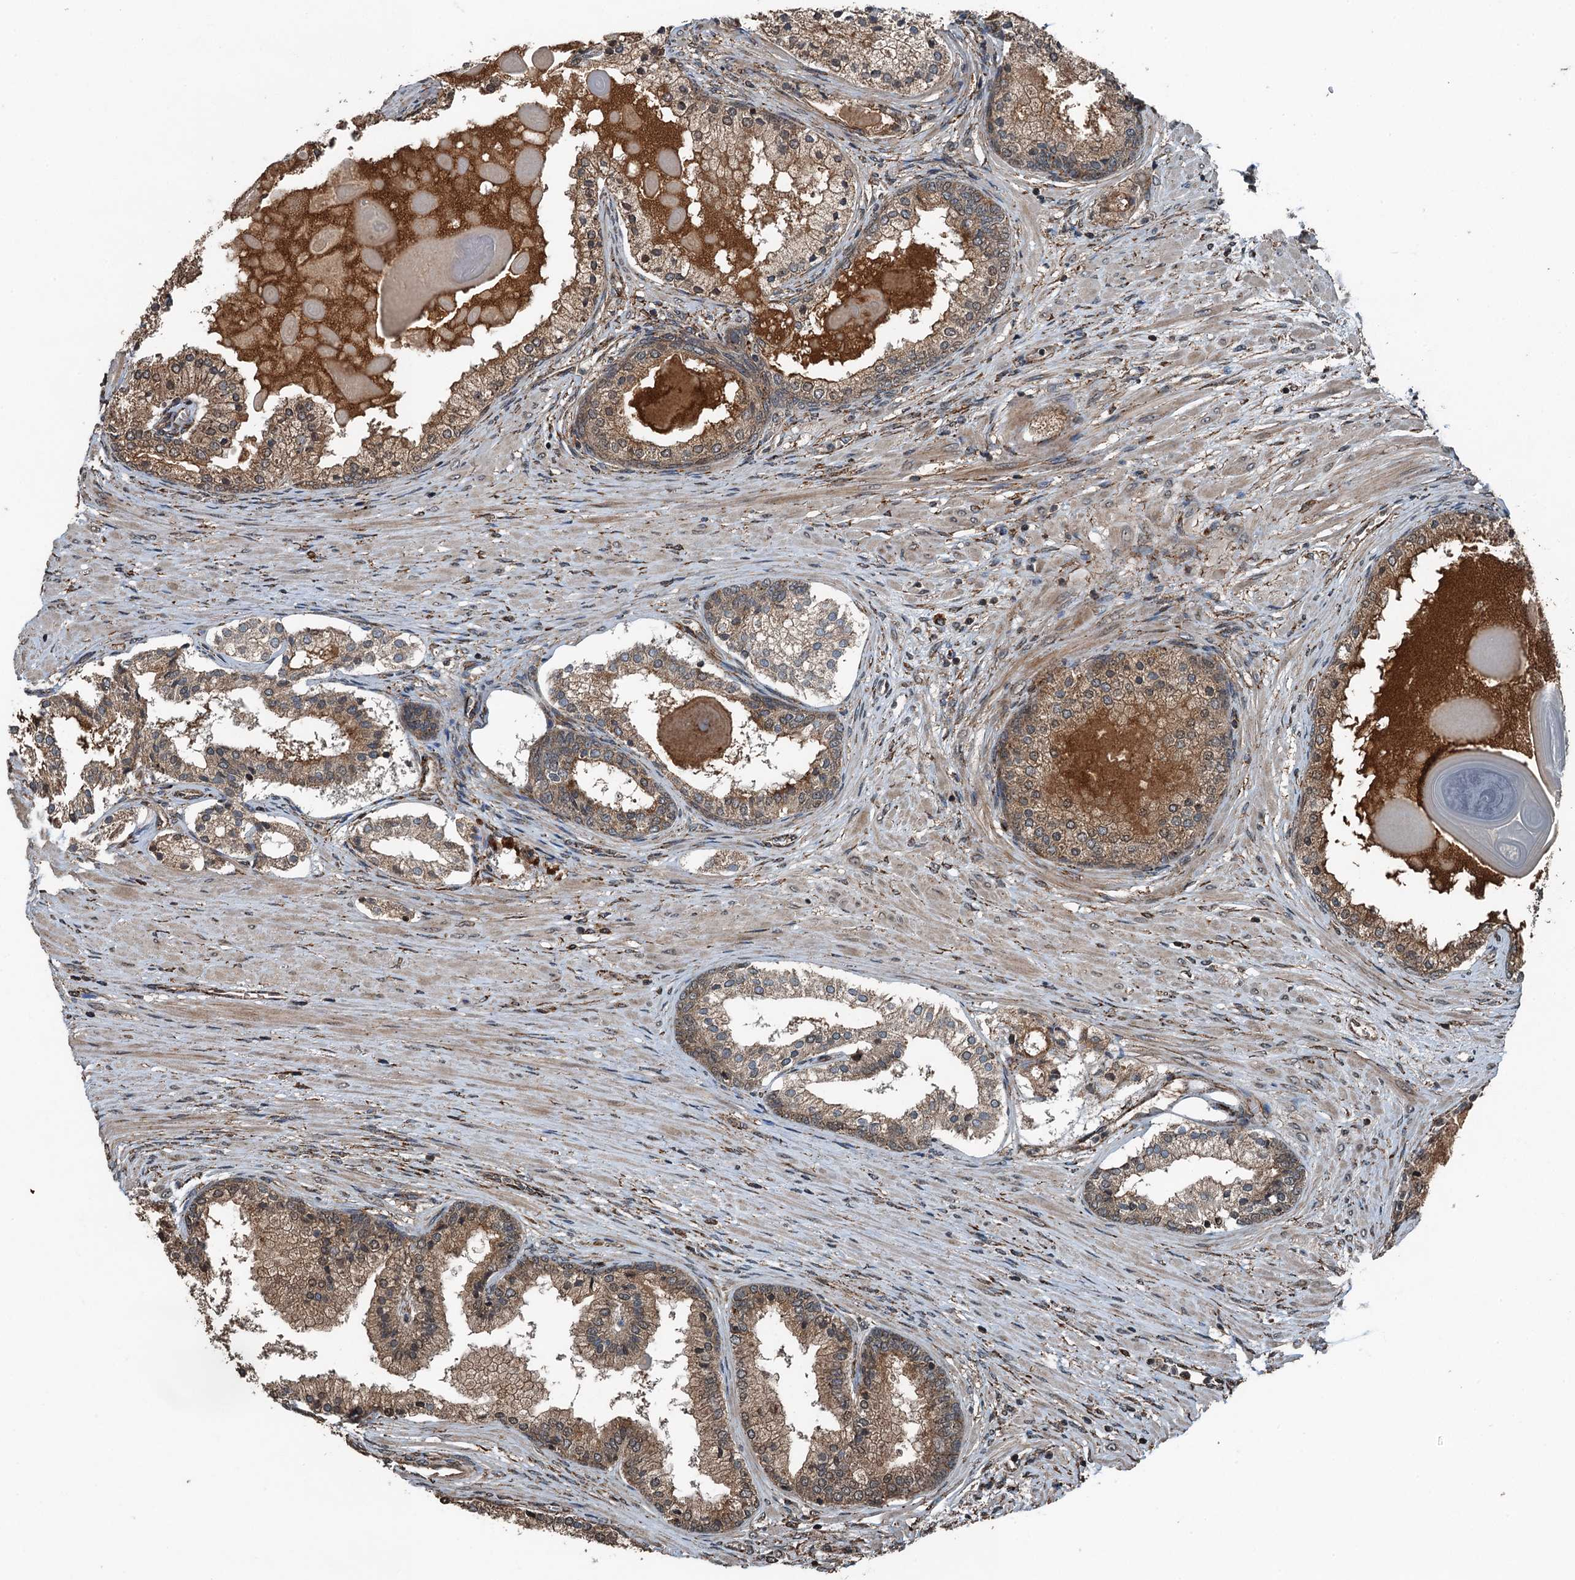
{"staining": {"intensity": "weak", "quantity": ">75%", "location": "cytoplasmic/membranous"}, "tissue": "prostate cancer", "cell_type": "Tumor cells", "image_type": "cancer", "snomed": [{"axis": "morphology", "description": "Adenocarcinoma, Low grade"}, {"axis": "topography", "description": "Prostate"}], "caption": "The immunohistochemical stain shows weak cytoplasmic/membranous positivity in tumor cells of adenocarcinoma (low-grade) (prostate) tissue. (DAB (3,3'-diaminobenzidine) IHC, brown staining for protein, blue staining for nuclei).", "gene": "TCTN1", "patient": {"sex": "male", "age": 59}}